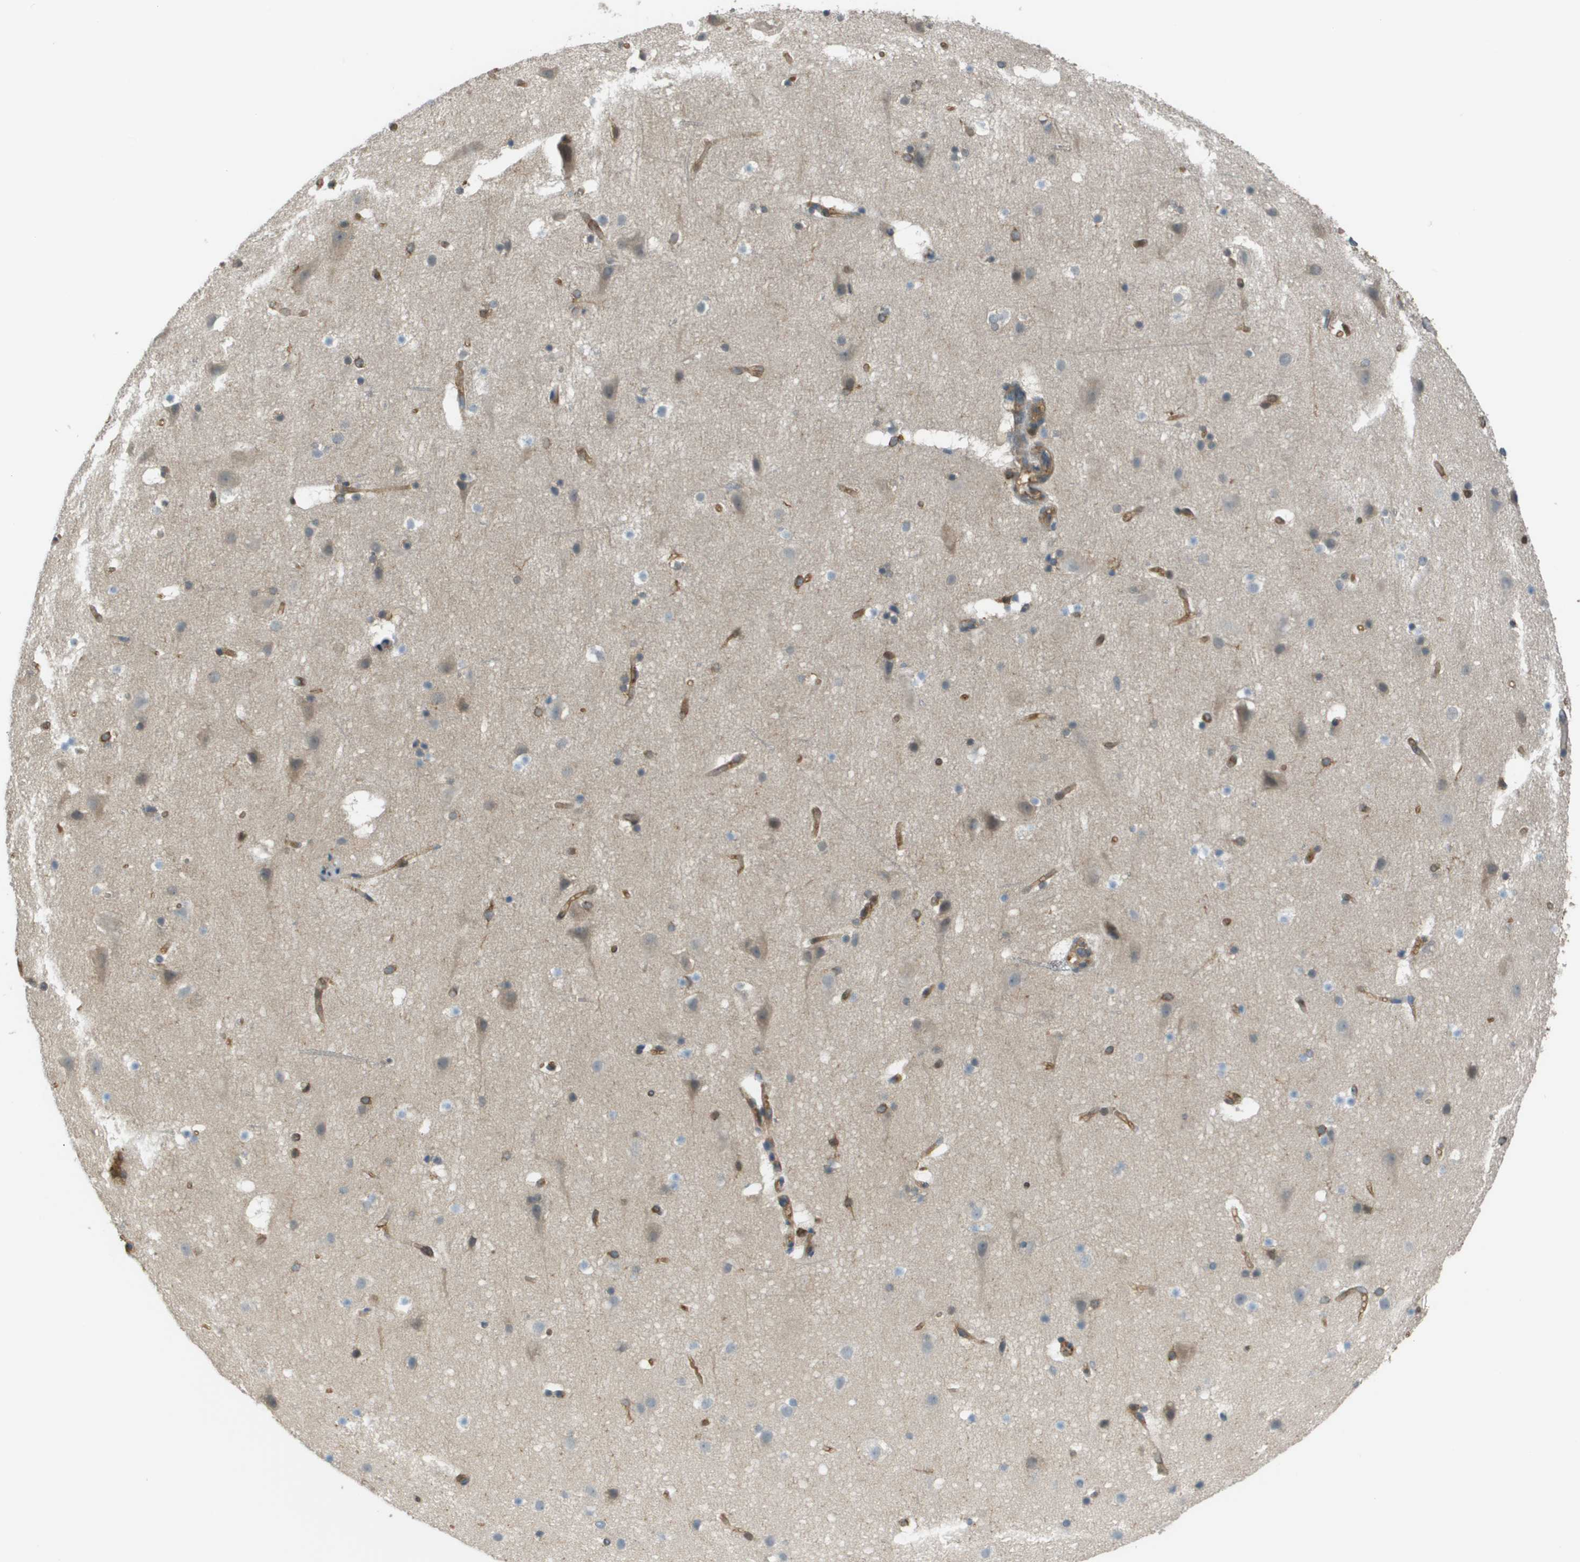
{"staining": {"intensity": "moderate", "quantity": "25%-75%", "location": "cytoplasmic/membranous"}, "tissue": "cerebral cortex", "cell_type": "Endothelial cells", "image_type": "normal", "snomed": [{"axis": "morphology", "description": "Normal tissue, NOS"}, {"axis": "topography", "description": "Cerebral cortex"}], "caption": "Protein analysis of normal cerebral cortex demonstrates moderate cytoplasmic/membranous expression in about 25%-75% of endothelial cells. (IHC, brightfield microscopy, high magnification).", "gene": "CORO1B", "patient": {"sex": "male", "age": 45}}